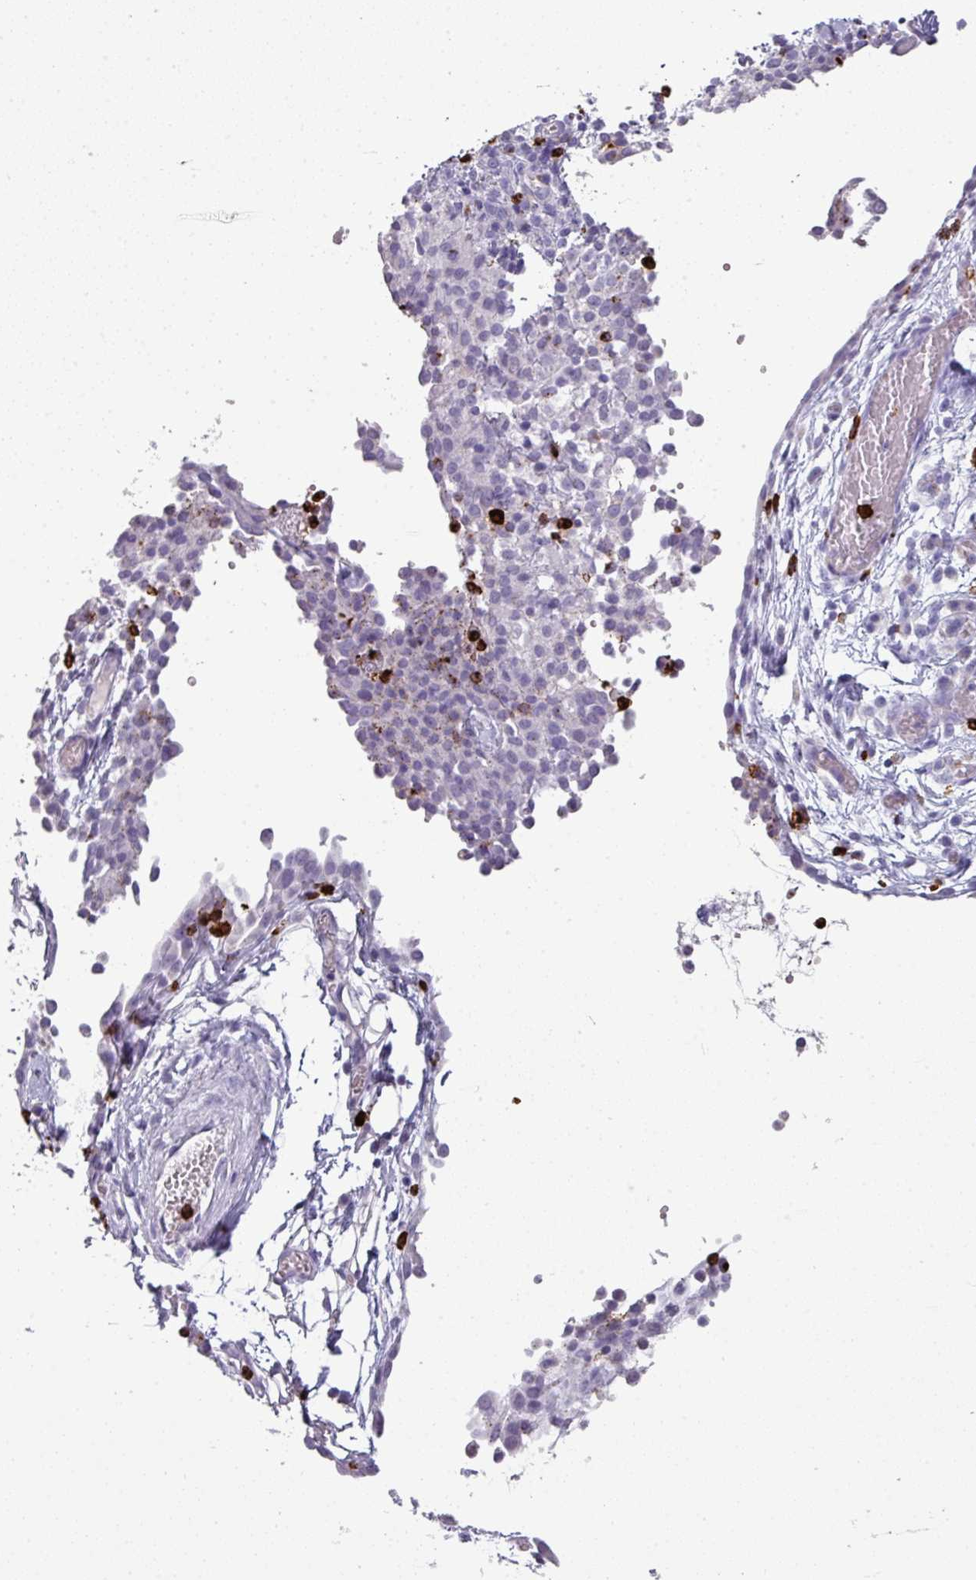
{"staining": {"intensity": "negative", "quantity": "none", "location": "none"}, "tissue": "ovarian cancer", "cell_type": "Tumor cells", "image_type": "cancer", "snomed": [{"axis": "morphology", "description": "Carcinoma, endometroid"}, {"axis": "topography", "description": "Ovary"}], "caption": "Histopathology image shows no protein positivity in tumor cells of ovarian endometroid carcinoma tissue.", "gene": "CTSG", "patient": {"sex": "female", "age": 42}}